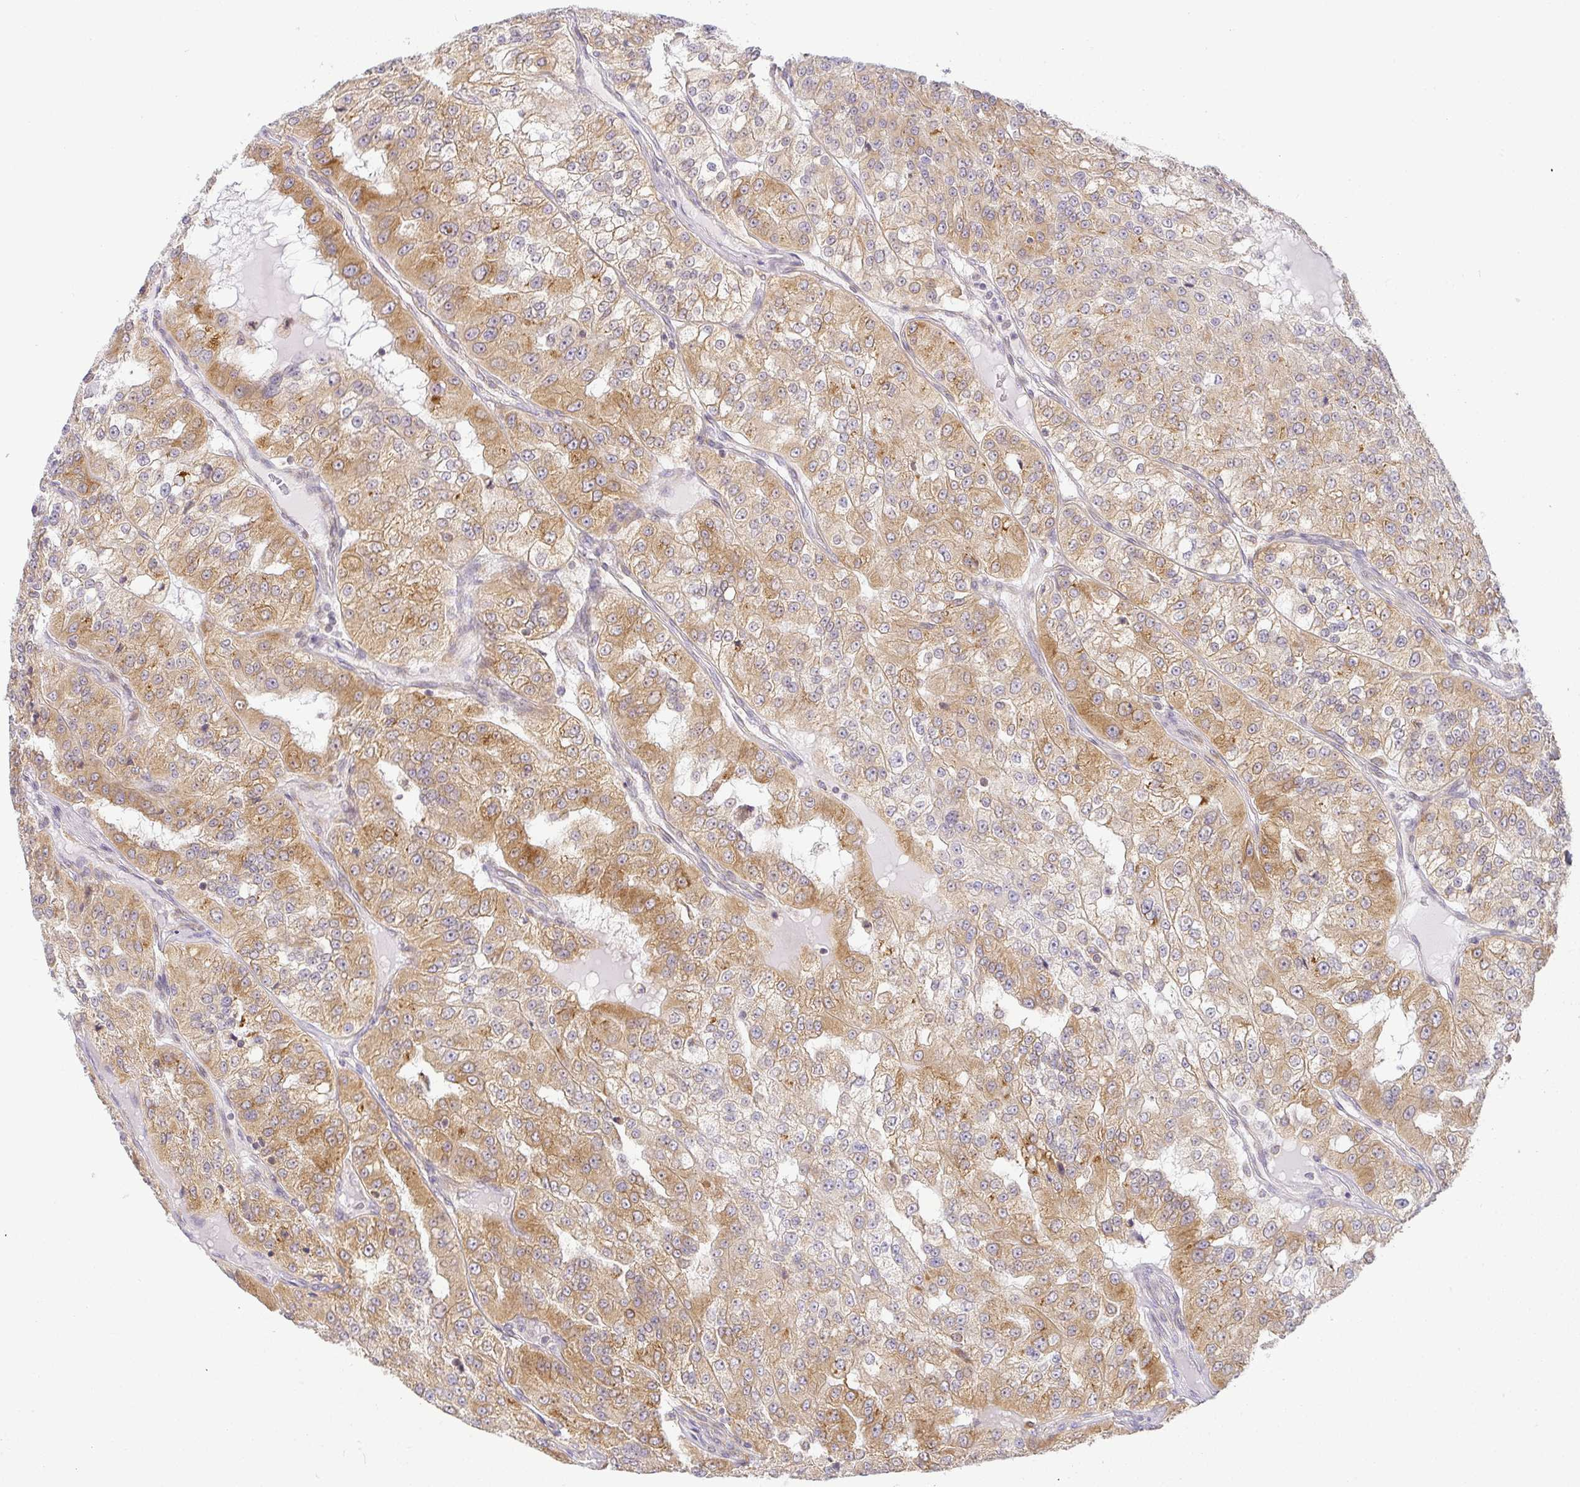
{"staining": {"intensity": "moderate", "quantity": ">75%", "location": "cytoplasmic/membranous"}, "tissue": "renal cancer", "cell_type": "Tumor cells", "image_type": "cancer", "snomed": [{"axis": "morphology", "description": "Adenocarcinoma, NOS"}, {"axis": "topography", "description": "Kidney"}], "caption": "About >75% of tumor cells in human renal adenocarcinoma reveal moderate cytoplasmic/membranous protein expression as visualized by brown immunohistochemical staining.", "gene": "DERL2", "patient": {"sex": "female", "age": 63}}